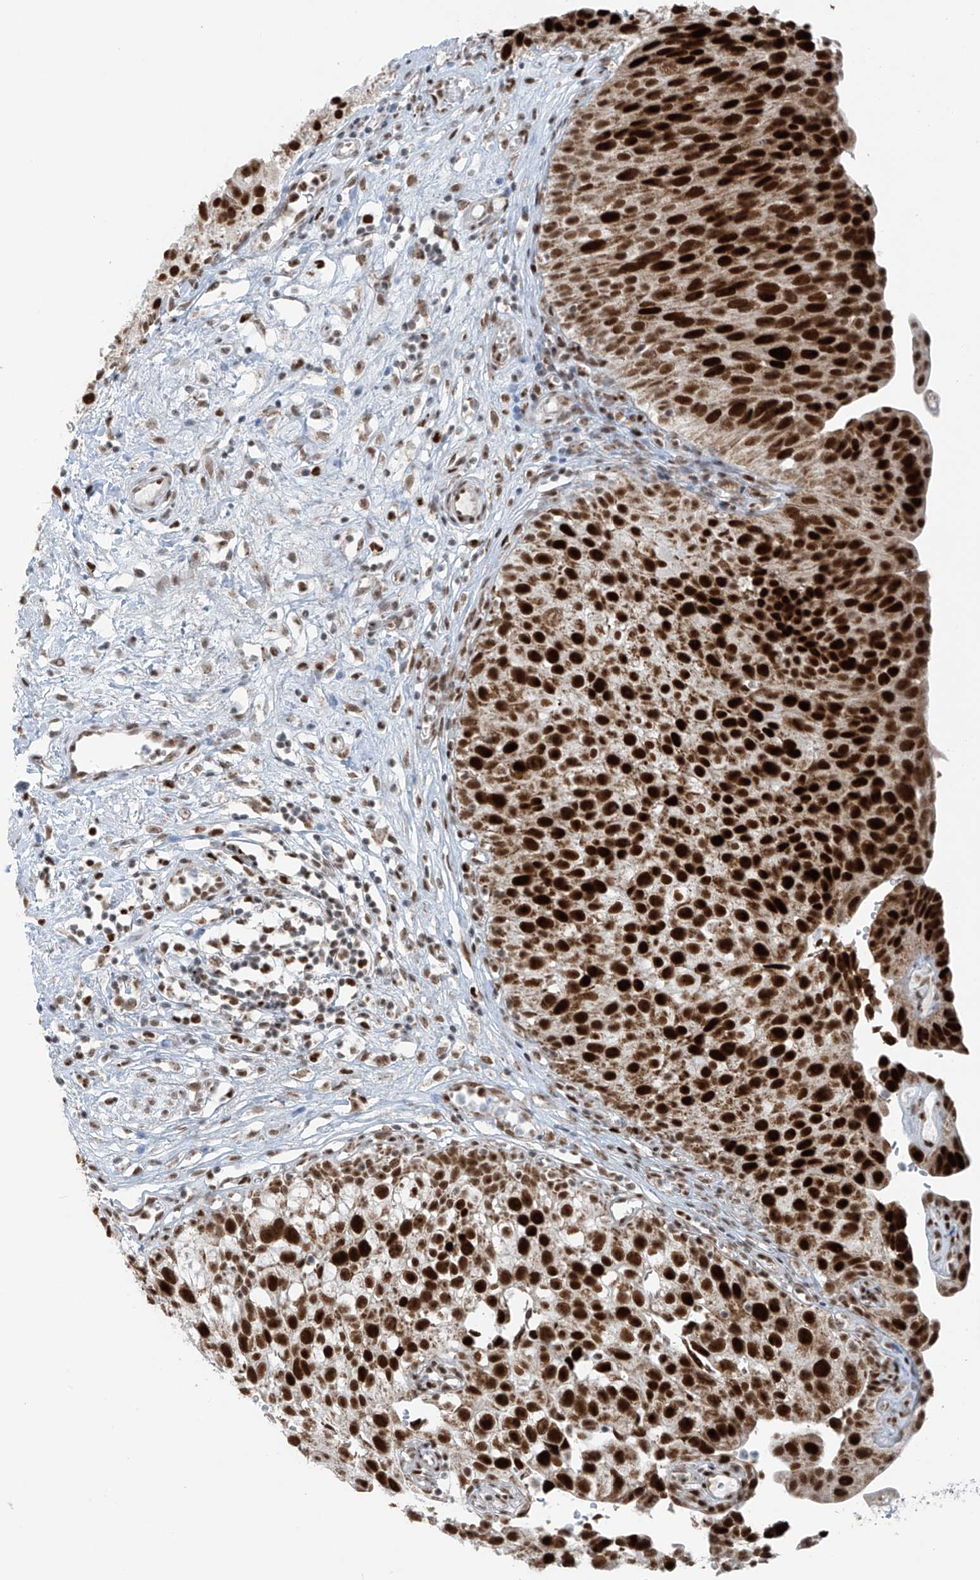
{"staining": {"intensity": "strong", "quantity": ">75%", "location": "nuclear"}, "tissue": "urinary bladder", "cell_type": "Urothelial cells", "image_type": "normal", "snomed": [{"axis": "morphology", "description": "Normal tissue, NOS"}, {"axis": "topography", "description": "Urinary bladder"}], "caption": "High-power microscopy captured an immunohistochemistry micrograph of unremarkable urinary bladder, revealing strong nuclear staining in about >75% of urothelial cells.", "gene": "WRNIP1", "patient": {"sex": "male", "age": 51}}